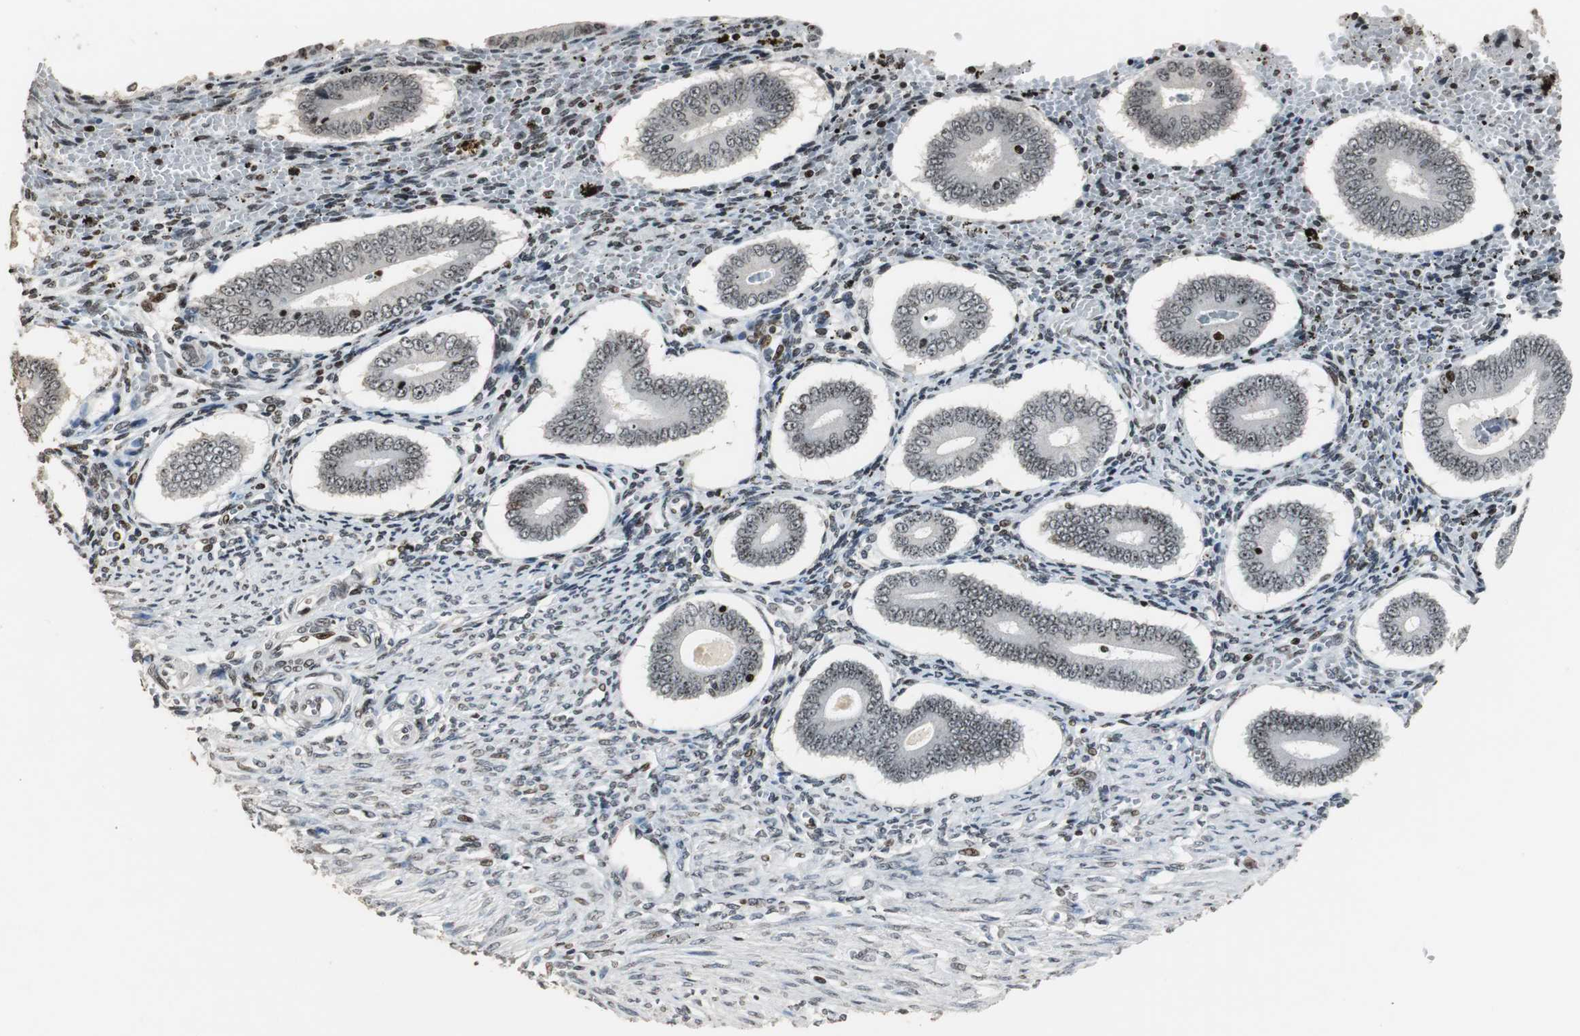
{"staining": {"intensity": "moderate", "quantity": "<25%", "location": "nuclear"}, "tissue": "endometrium", "cell_type": "Cells in endometrial stroma", "image_type": "normal", "snomed": [{"axis": "morphology", "description": "Normal tissue, NOS"}, {"axis": "topography", "description": "Endometrium"}], "caption": "This histopathology image demonstrates immunohistochemistry (IHC) staining of normal human endometrium, with low moderate nuclear expression in approximately <25% of cells in endometrial stroma.", "gene": "PAXIP1", "patient": {"sex": "female", "age": 42}}